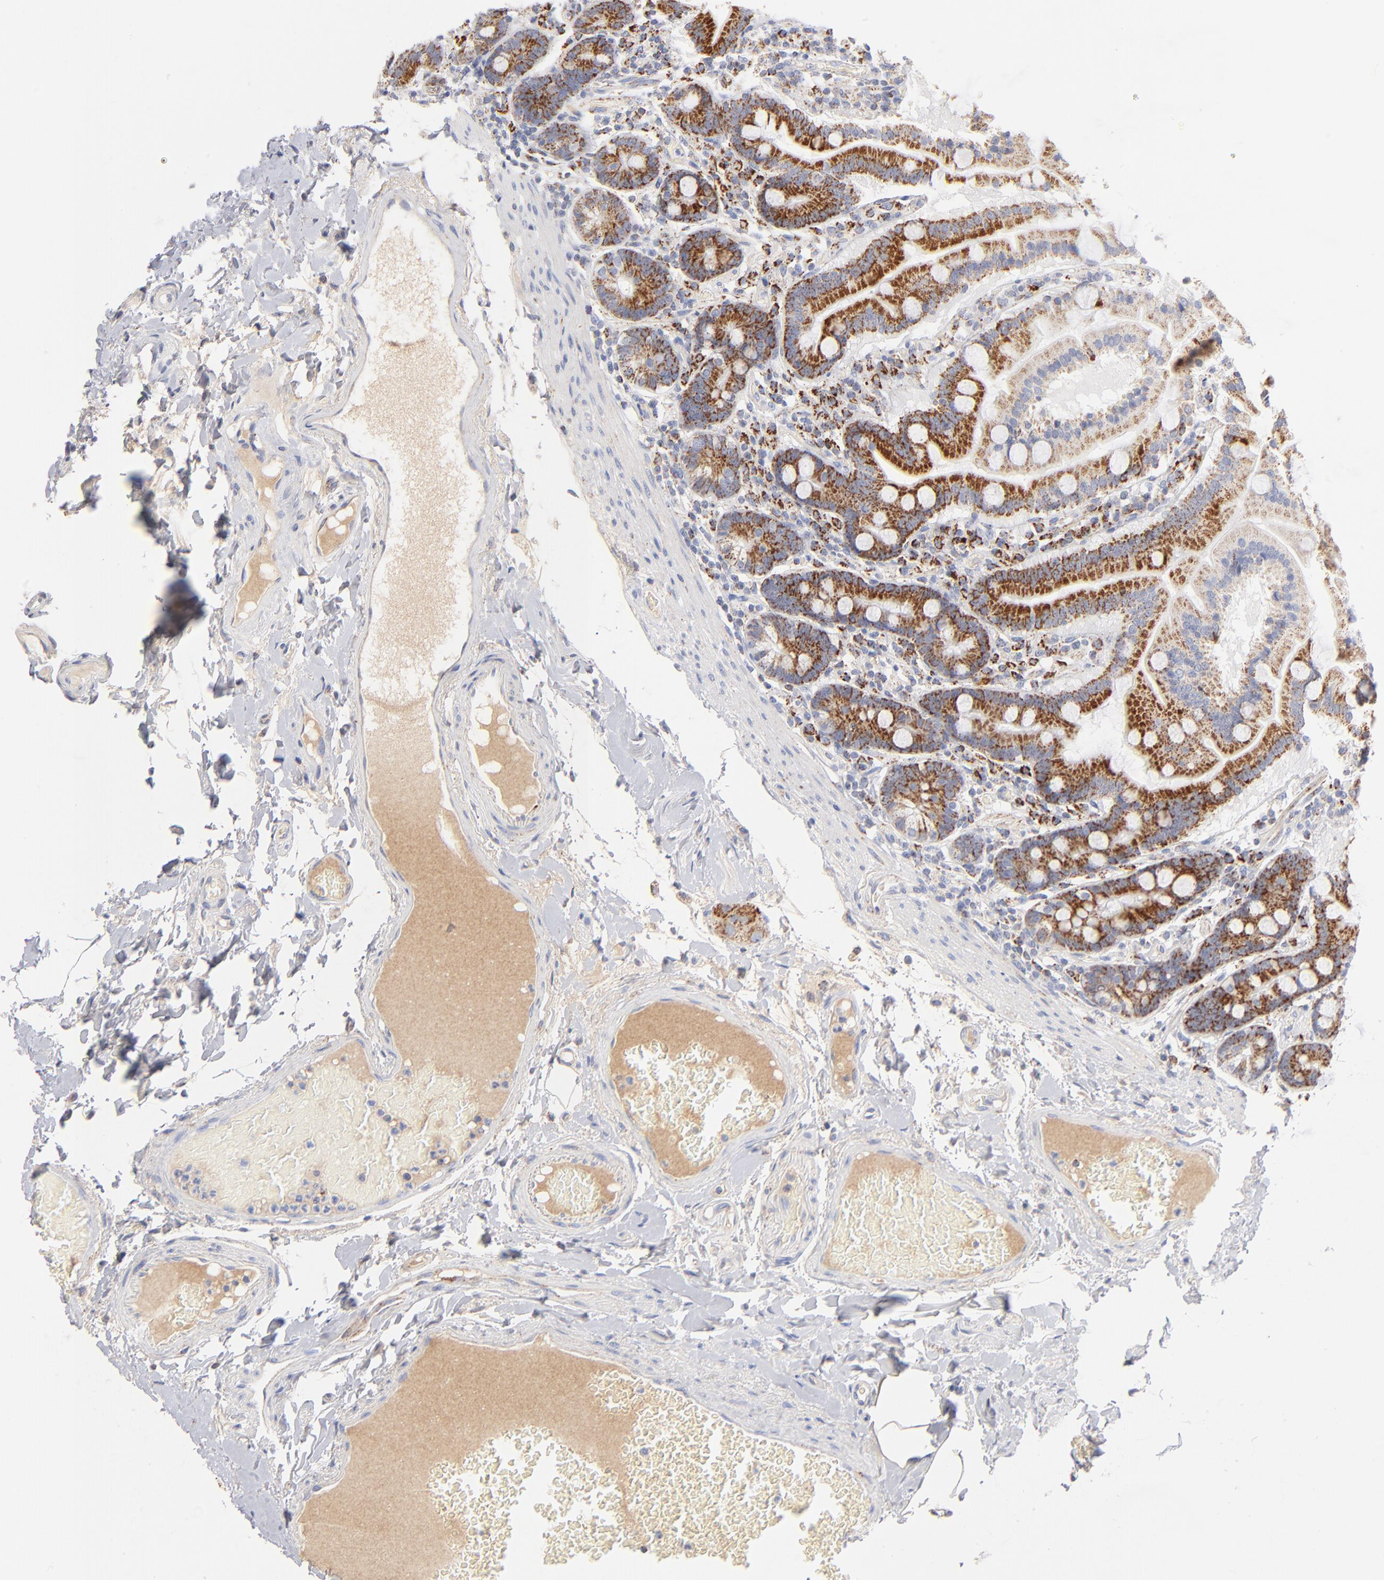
{"staining": {"intensity": "moderate", "quantity": ">75%", "location": "cytoplasmic/membranous"}, "tissue": "duodenum", "cell_type": "Glandular cells", "image_type": "normal", "snomed": [{"axis": "morphology", "description": "Normal tissue, NOS"}, {"axis": "topography", "description": "Duodenum"}], "caption": "Duodenum stained with IHC displays moderate cytoplasmic/membranous staining in approximately >75% of glandular cells.", "gene": "DLAT", "patient": {"sex": "female", "age": 64}}